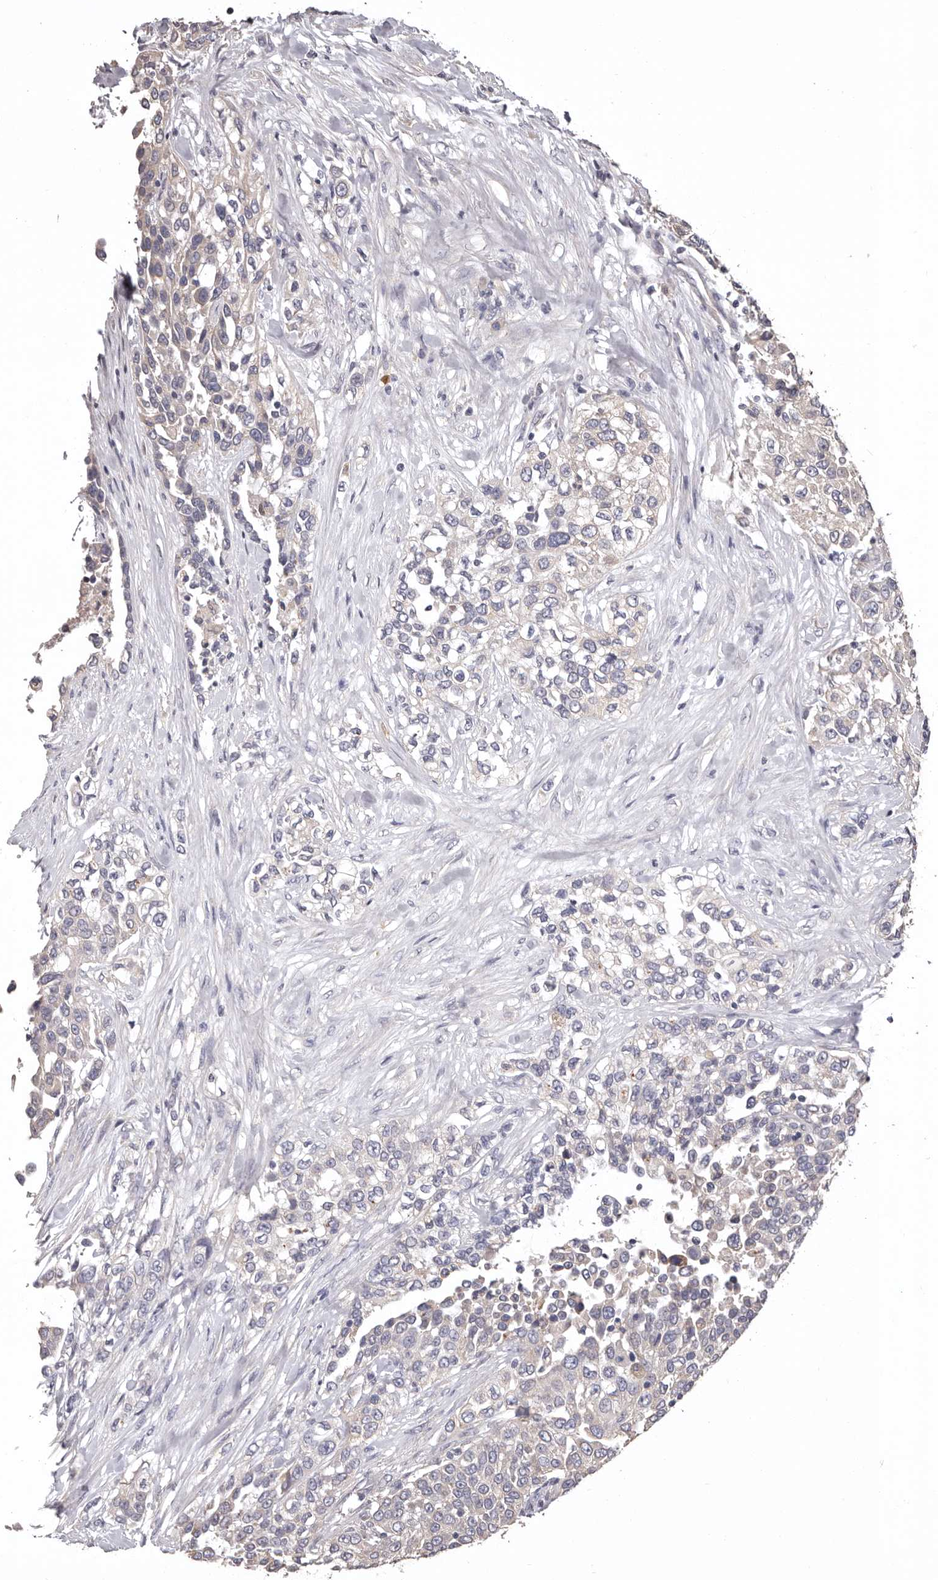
{"staining": {"intensity": "negative", "quantity": "none", "location": "none"}, "tissue": "urothelial cancer", "cell_type": "Tumor cells", "image_type": "cancer", "snomed": [{"axis": "morphology", "description": "Urothelial carcinoma, High grade"}, {"axis": "topography", "description": "Urinary bladder"}], "caption": "Protein analysis of urothelial cancer displays no significant positivity in tumor cells. (Brightfield microscopy of DAB IHC at high magnification).", "gene": "ETNK1", "patient": {"sex": "female", "age": 80}}